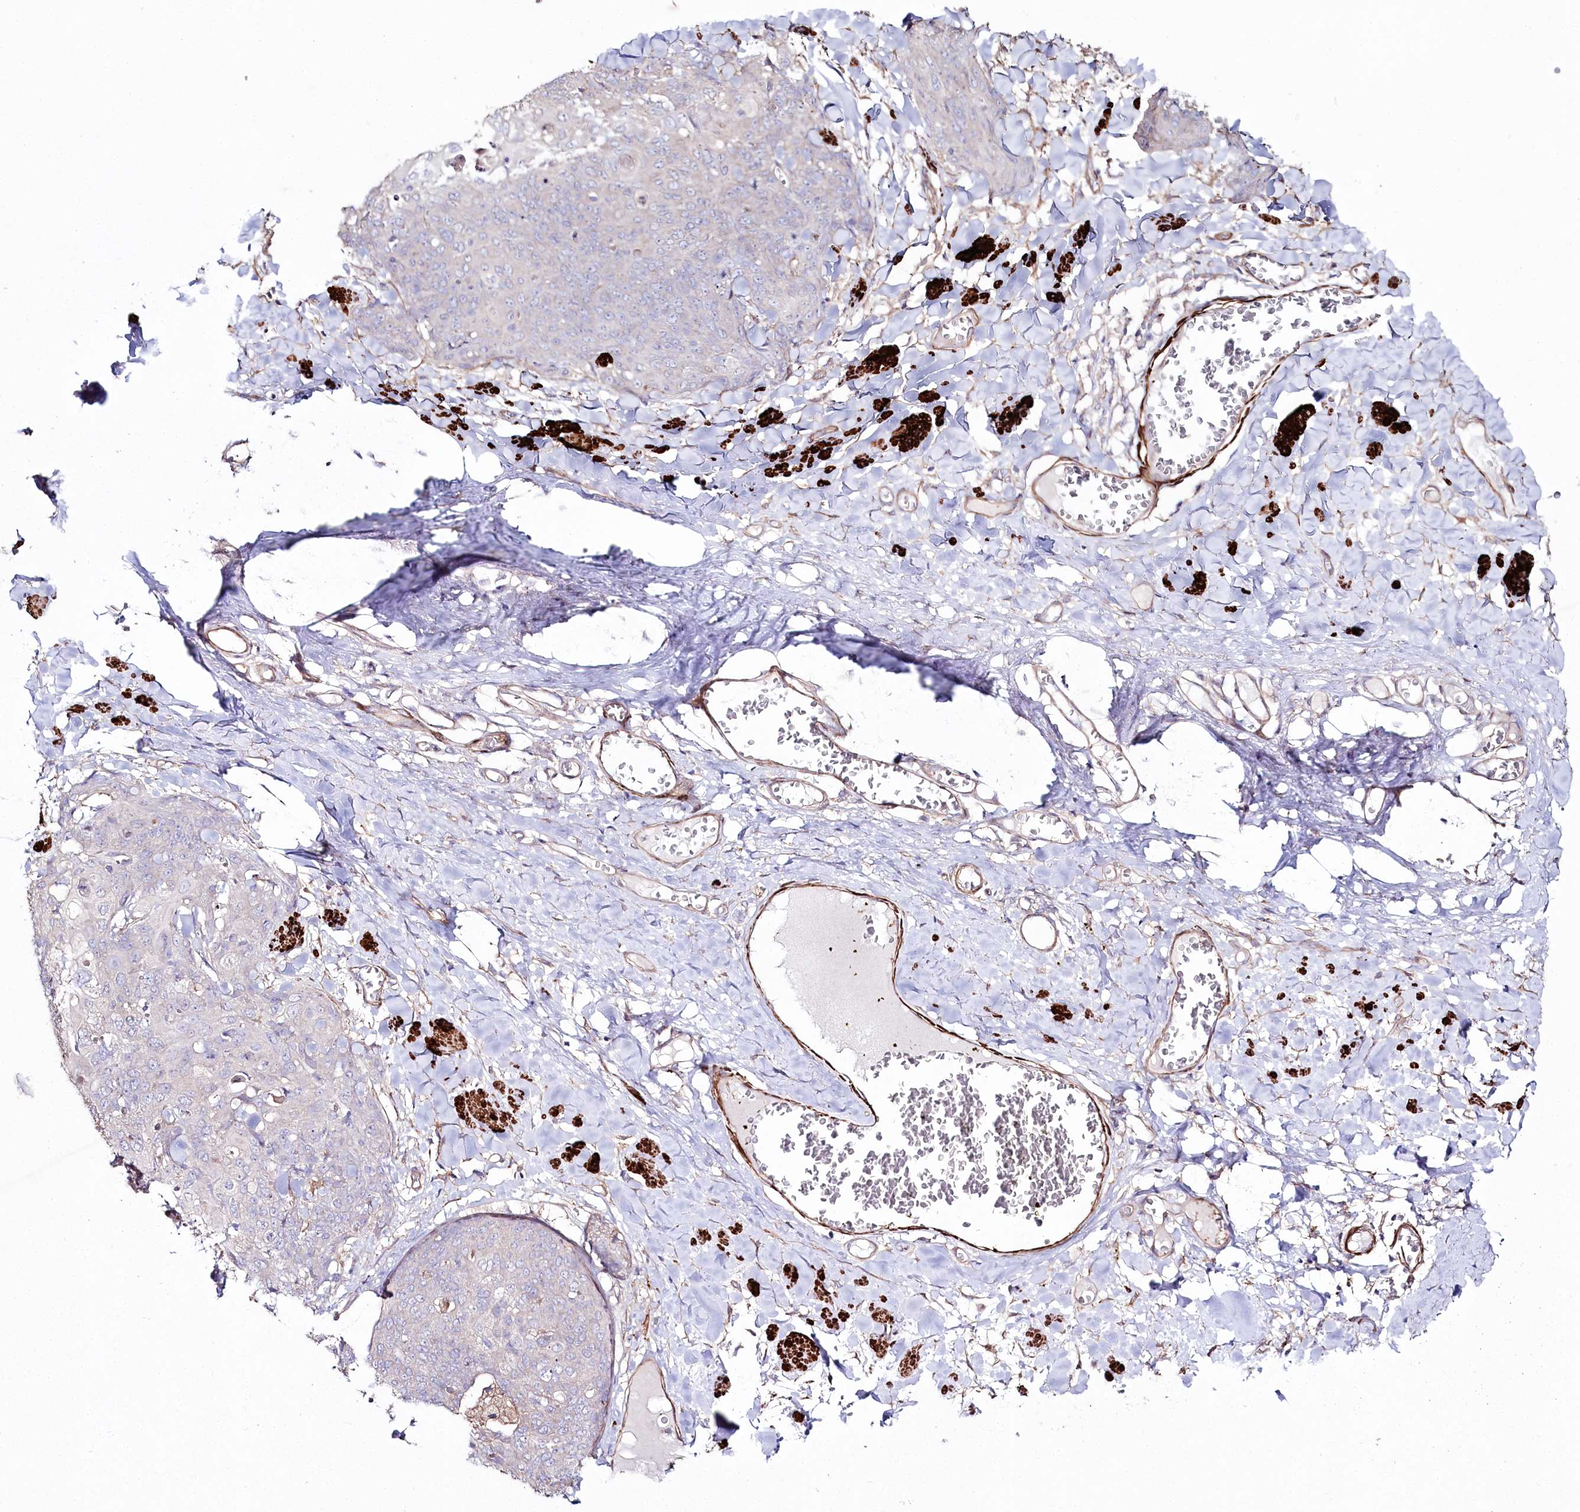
{"staining": {"intensity": "negative", "quantity": "none", "location": "none"}, "tissue": "skin cancer", "cell_type": "Tumor cells", "image_type": "cancer", "snomed": [{"axis": "morphology", "description": "Squamous cell carcinoma, NOS"}, {"axis": "topography", "description": "Skin"}, {"axis": "topography", "description": "Vulva"}], "caption": "IHC photomicrograph of skin cancer (squamous cell carcinoma) stained for a protein (brown), which reveals no expression in tumor cells.", "gene": "SUMF1", "patient": {"sex": "female", "age": 85}}